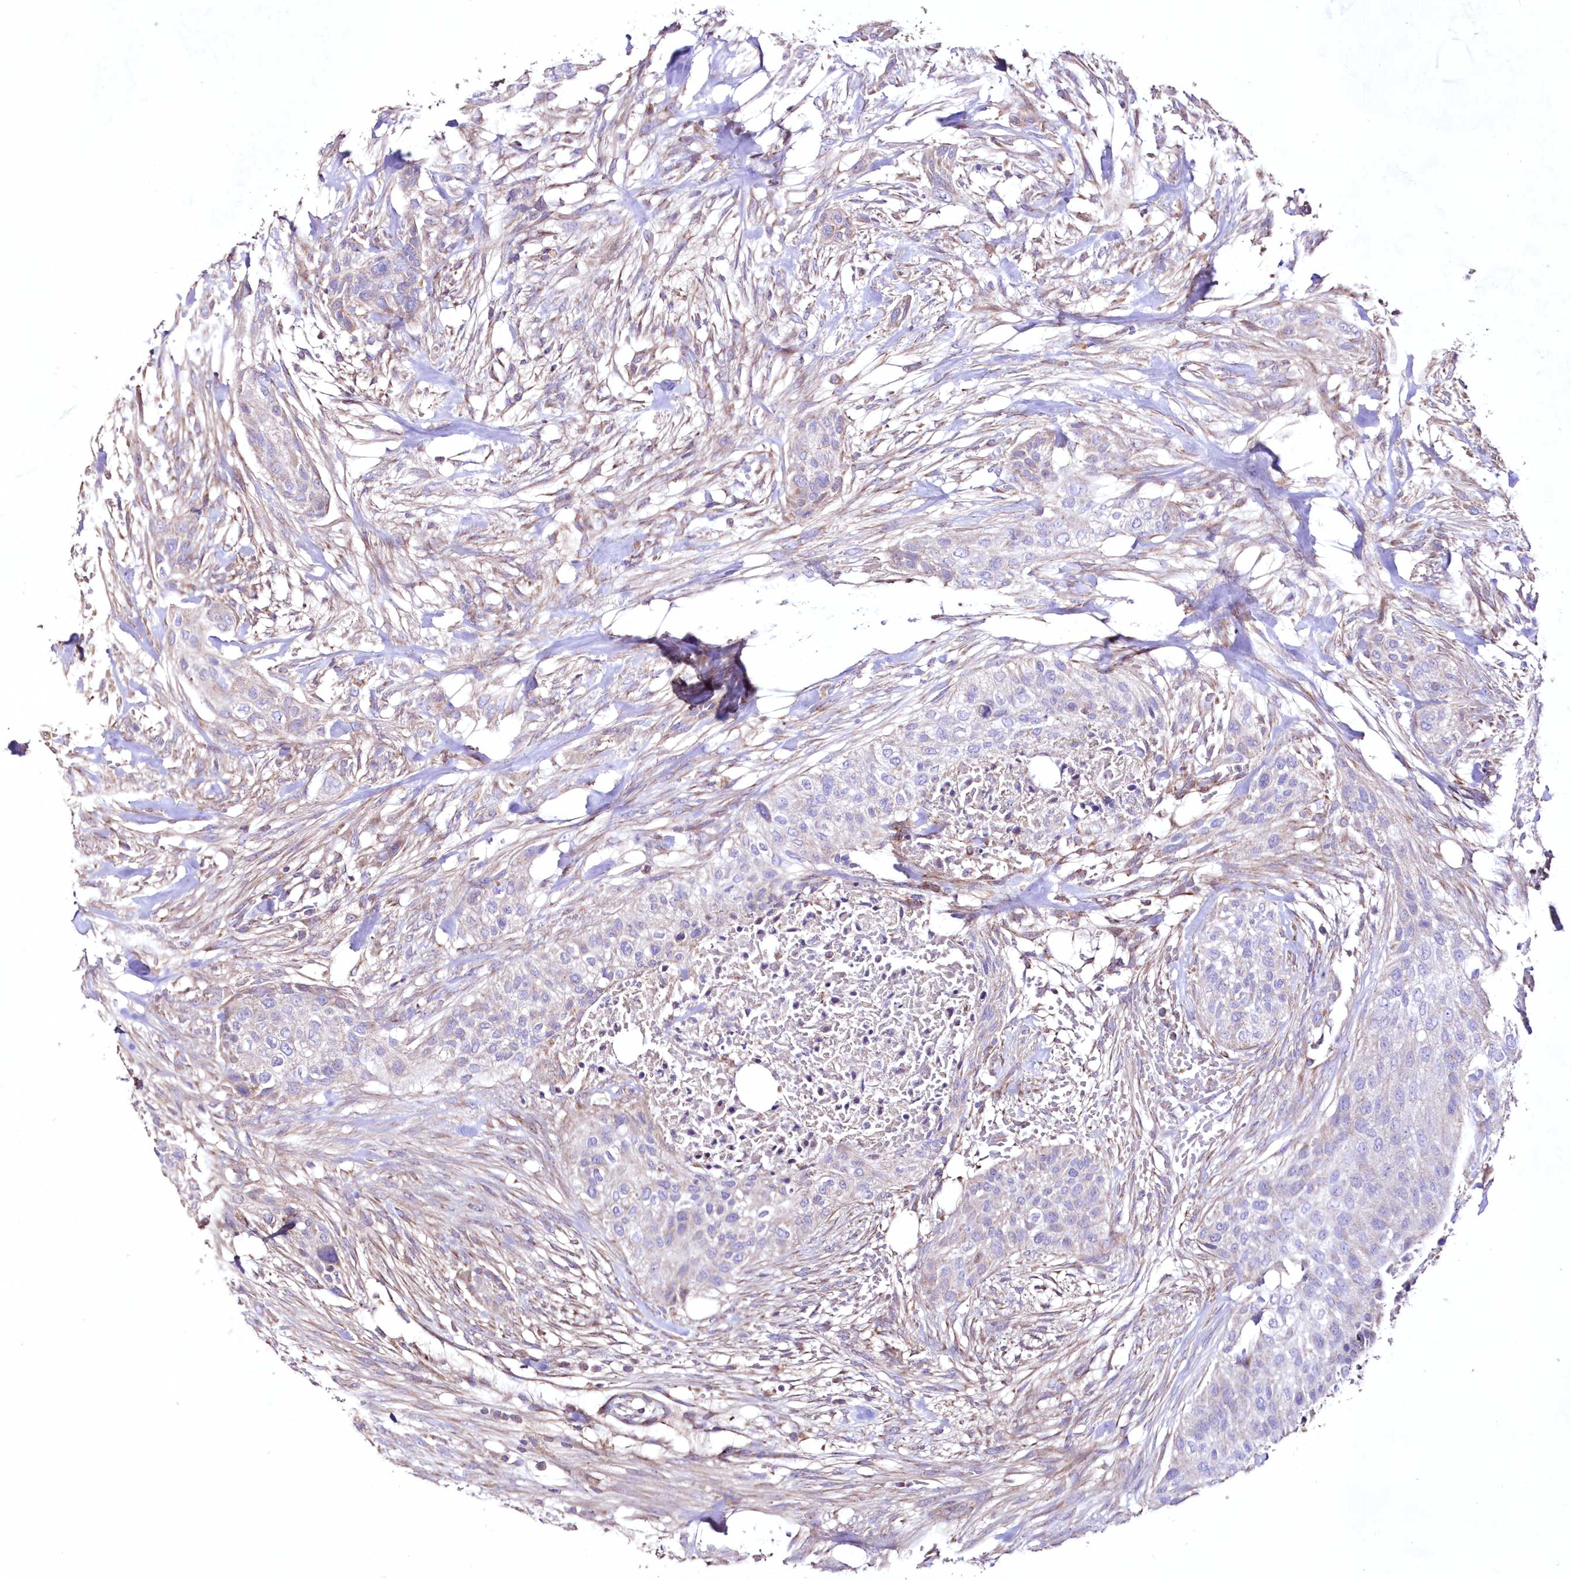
{"staining": {"intensity": "negative", "quantity": "none", "location": "none"}, "tissue": "urothelial cancer", "cell_type": "Tumor cells", "image_type": "cancer", "snomed": [{"axis": "morphology", "description": "Urothelial carcinoma, High grade"}, {"axis": "topography", "description": "Urinary bladder"}], "caption": "The histopathology image displays no significant positivity in tumor cells of urothelial cancer. (Brightfield microscopy of DAB immunohistochemistry at high magnification).", "gene": "HADHB", "patient": {"sex": "male", "age": 35}}